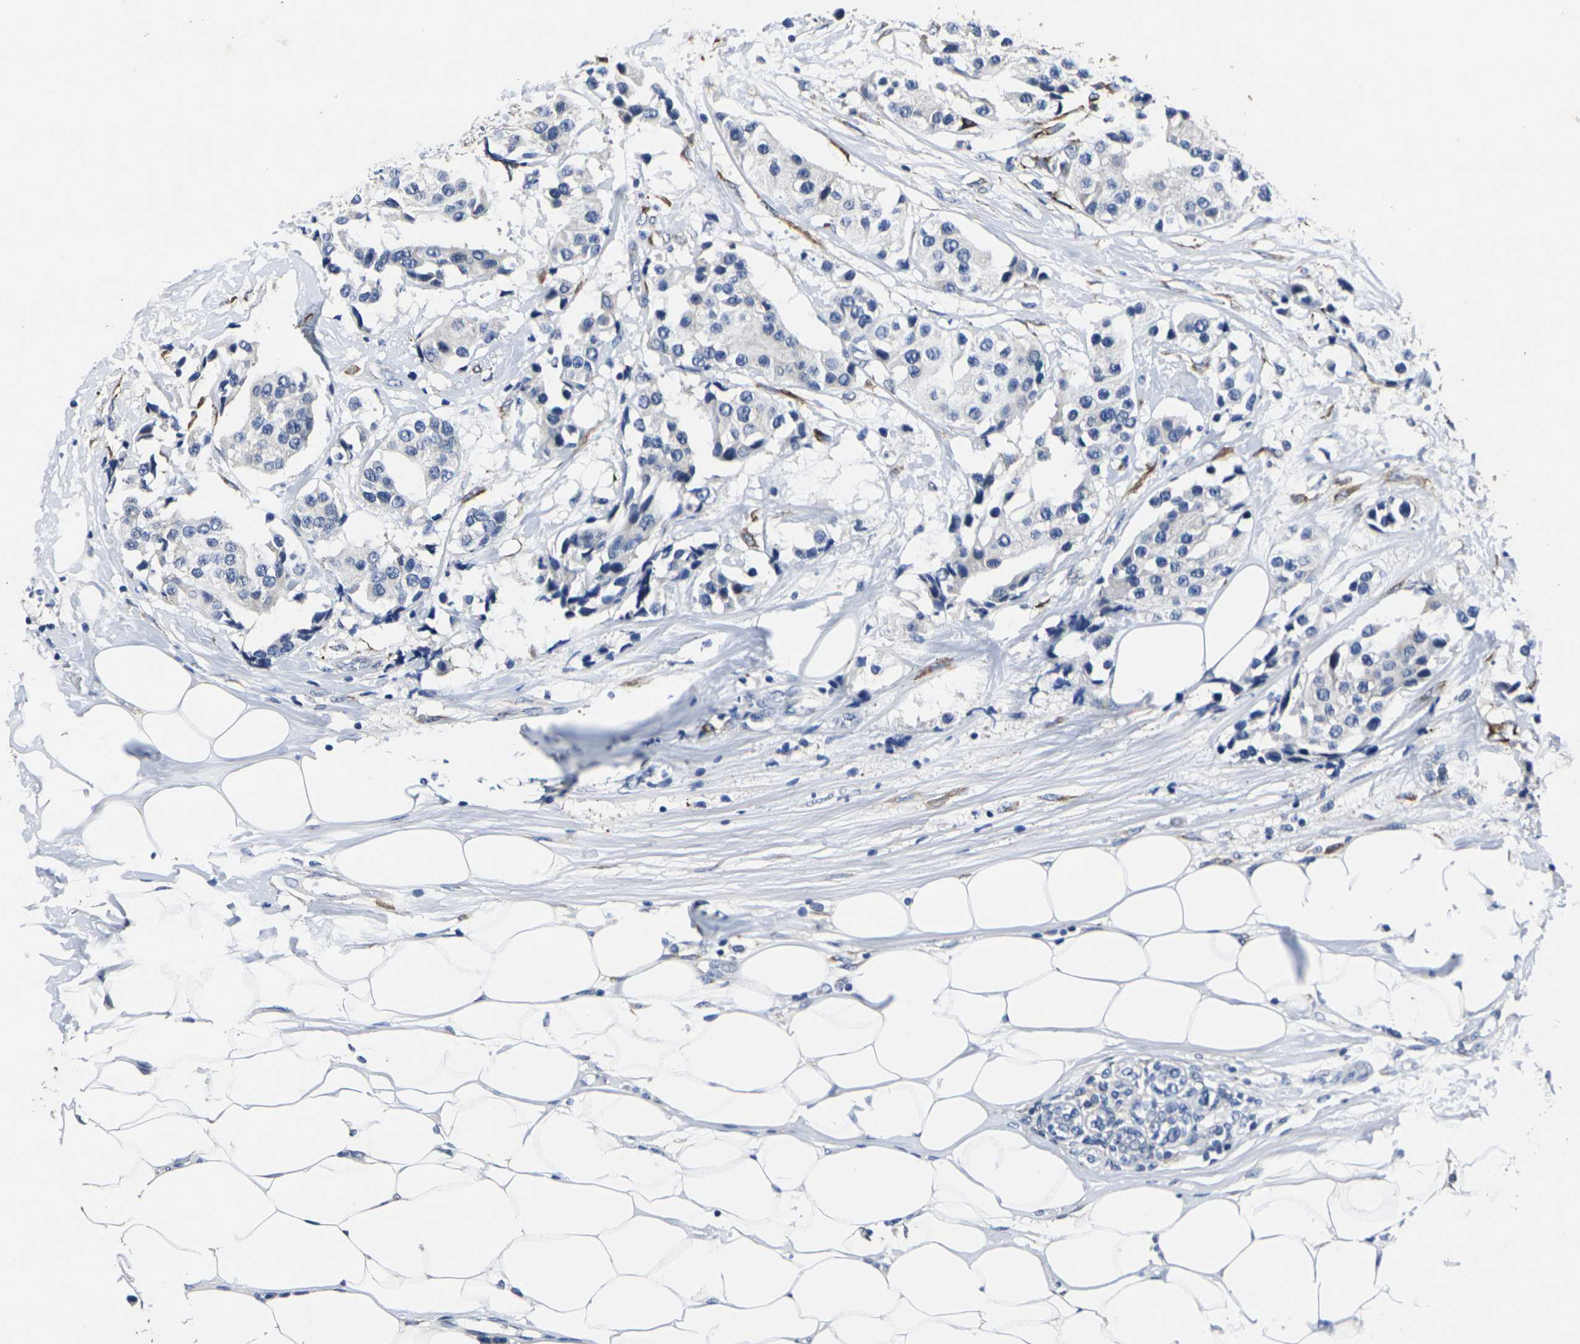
{"staining": {"intensity": "negative", "quantity": "none", "location": "none"}, "tissue": "breast cancer", "cell_type": "Tumor cells", "image_type": "cancer", "snomed": [{"axis": "morphology", "description": "Normal tissue, NOS"}, {"axis": "morphology", "description": "Duct carcinoma"}, {"axis": "topography", "description": "Breast"}], "caption": "This histopathology image is of intraductal carcinoma (breast) stained with immunohistochemistry to label a protein in brown with the nuclei are counter-stained blue. There is no expression in tumor cells.", "gene": "CYP2C8", "patient": {"sex": "female", "age": 39}}